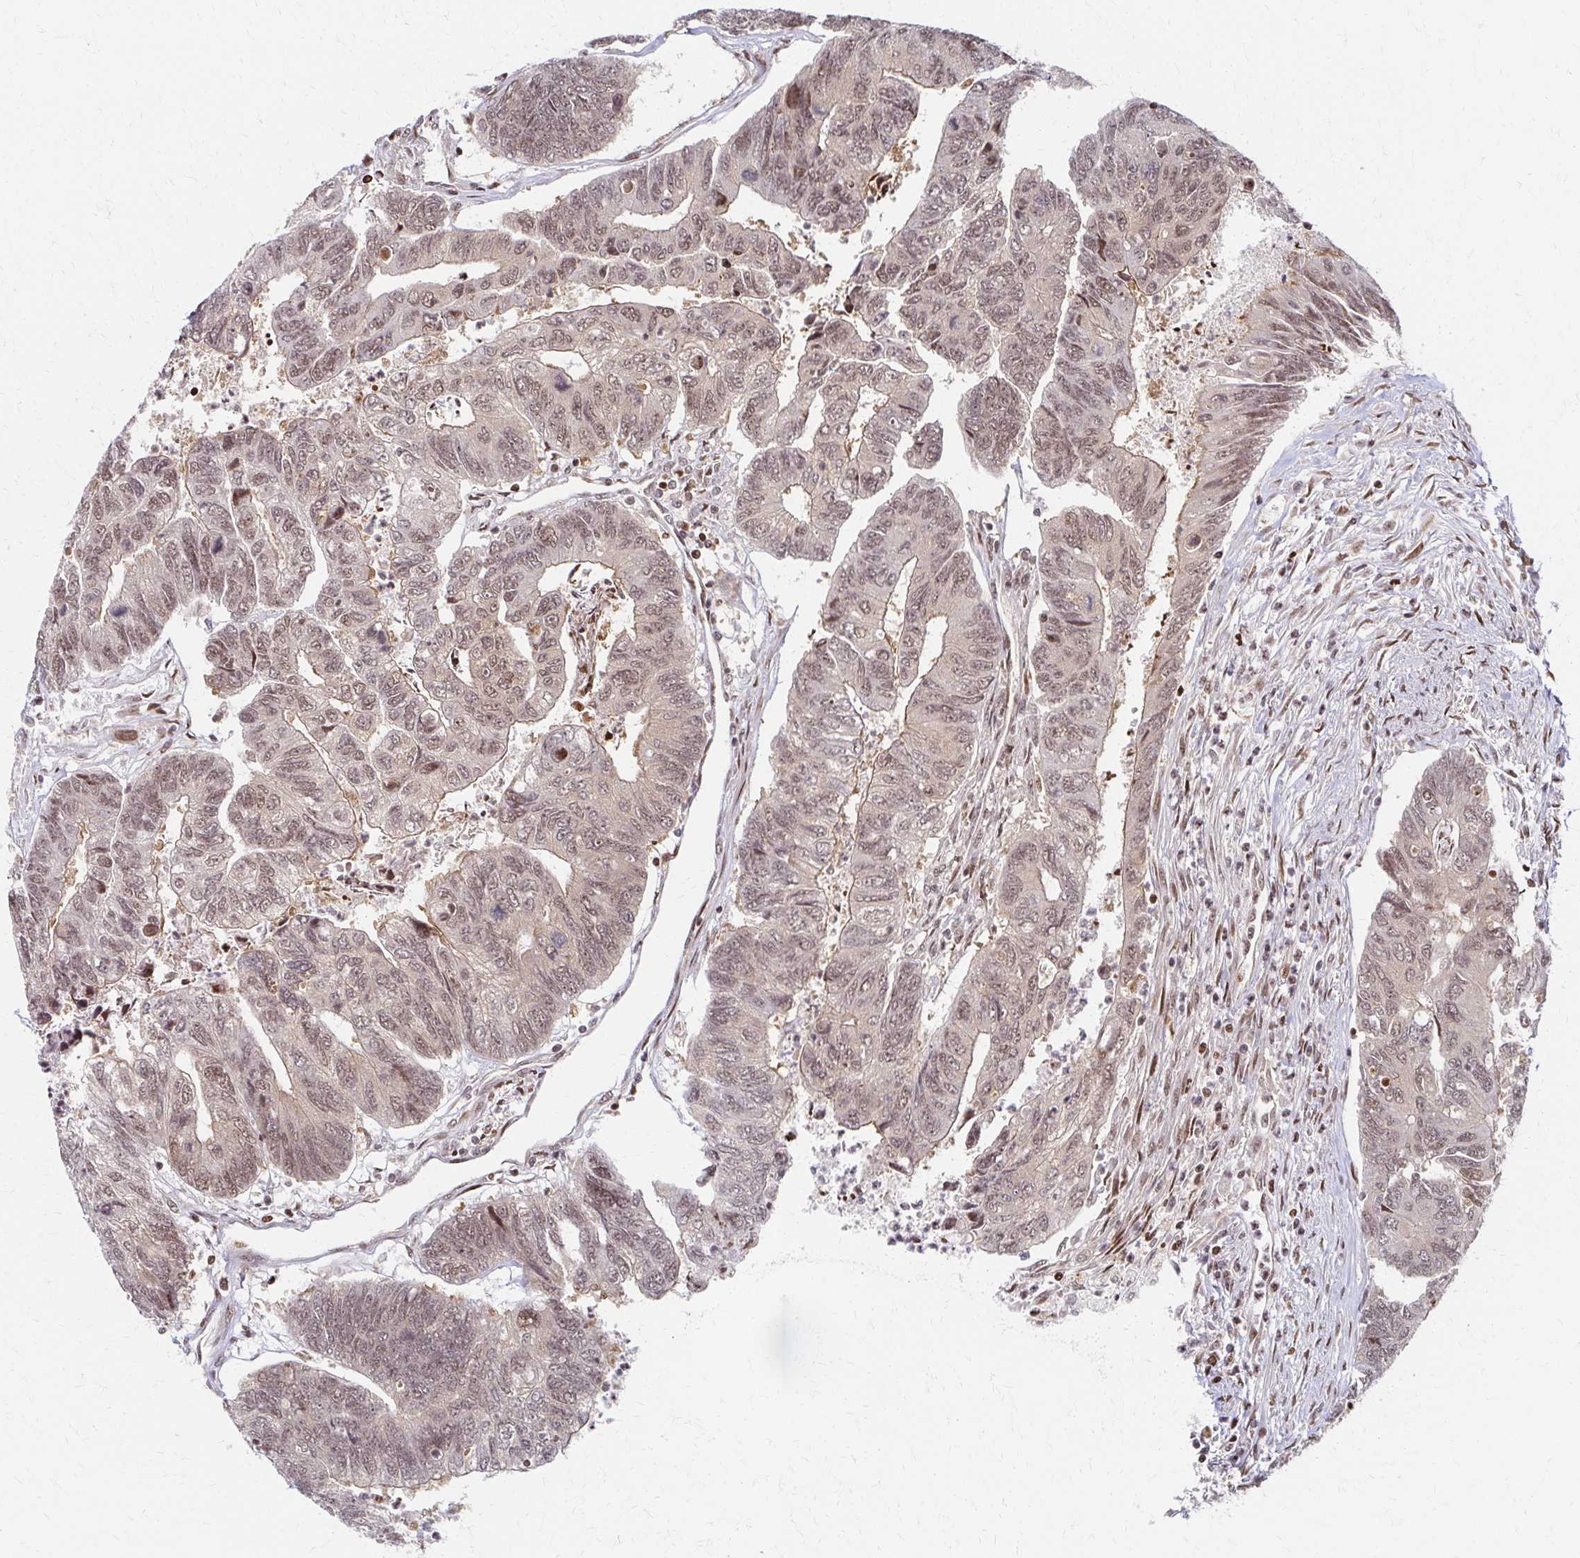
{"staining": {"intensity": "weak", "quantity": ">75%", "location": "cytoplasmic/membranous,nuclear"}, "tissue": "colorectal cancer", "cell_type": "Tumor cells", "image_type": "cancer", "snomed": [{"axis": "morphology", "description": "Adenocarcinoma, NOS"}, {"axis": "topography", "description": "Colon"}], "caption": "Protein staining reveals weak cytoplasmic/membranous and nuclear expression in about >75% of tumor cells in colorectal cancer.", "gene": "PSMD7", "patient": {"sex": "female", "age": 67}}